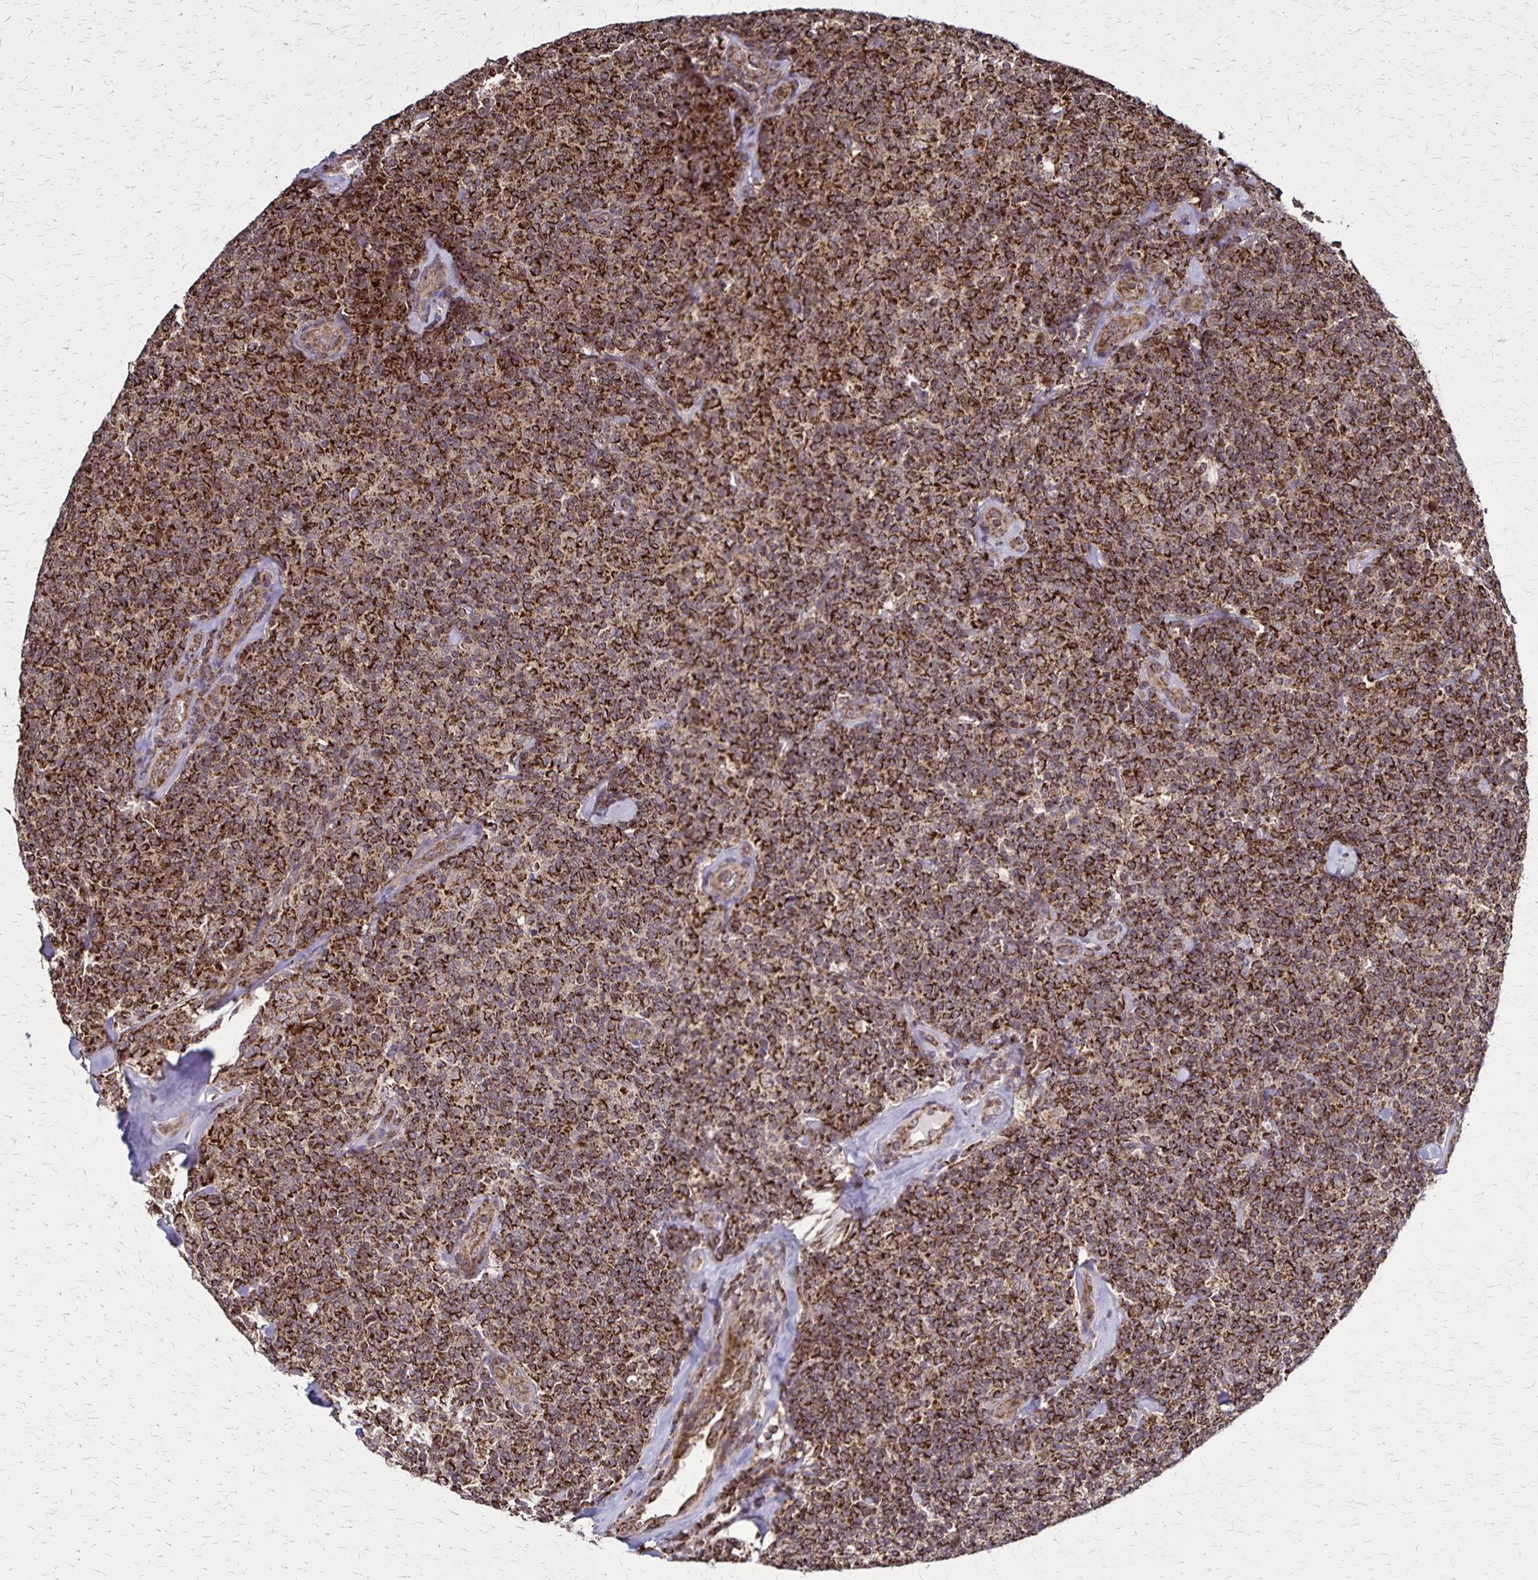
{"staining": {"intensity": "strong", "quantity": ">75%", "location": "cytoplasmic/membranous"}, "tissue": "lymphoma", "cell_type": "Tumor cells", "image_type": "cancer", "snomed": [{"axis": "morphology", "description": "Malignant lymphoma, non-Hodgkin's type, Low grade"}, {"axis": "topography", "description": "Lymph node"}], "caption": "Human lymphoma stained with a protein marker shows strong staining in tumor cells.", "gene": "NFS1", "patient": {"sex": "female", "age": 56}}